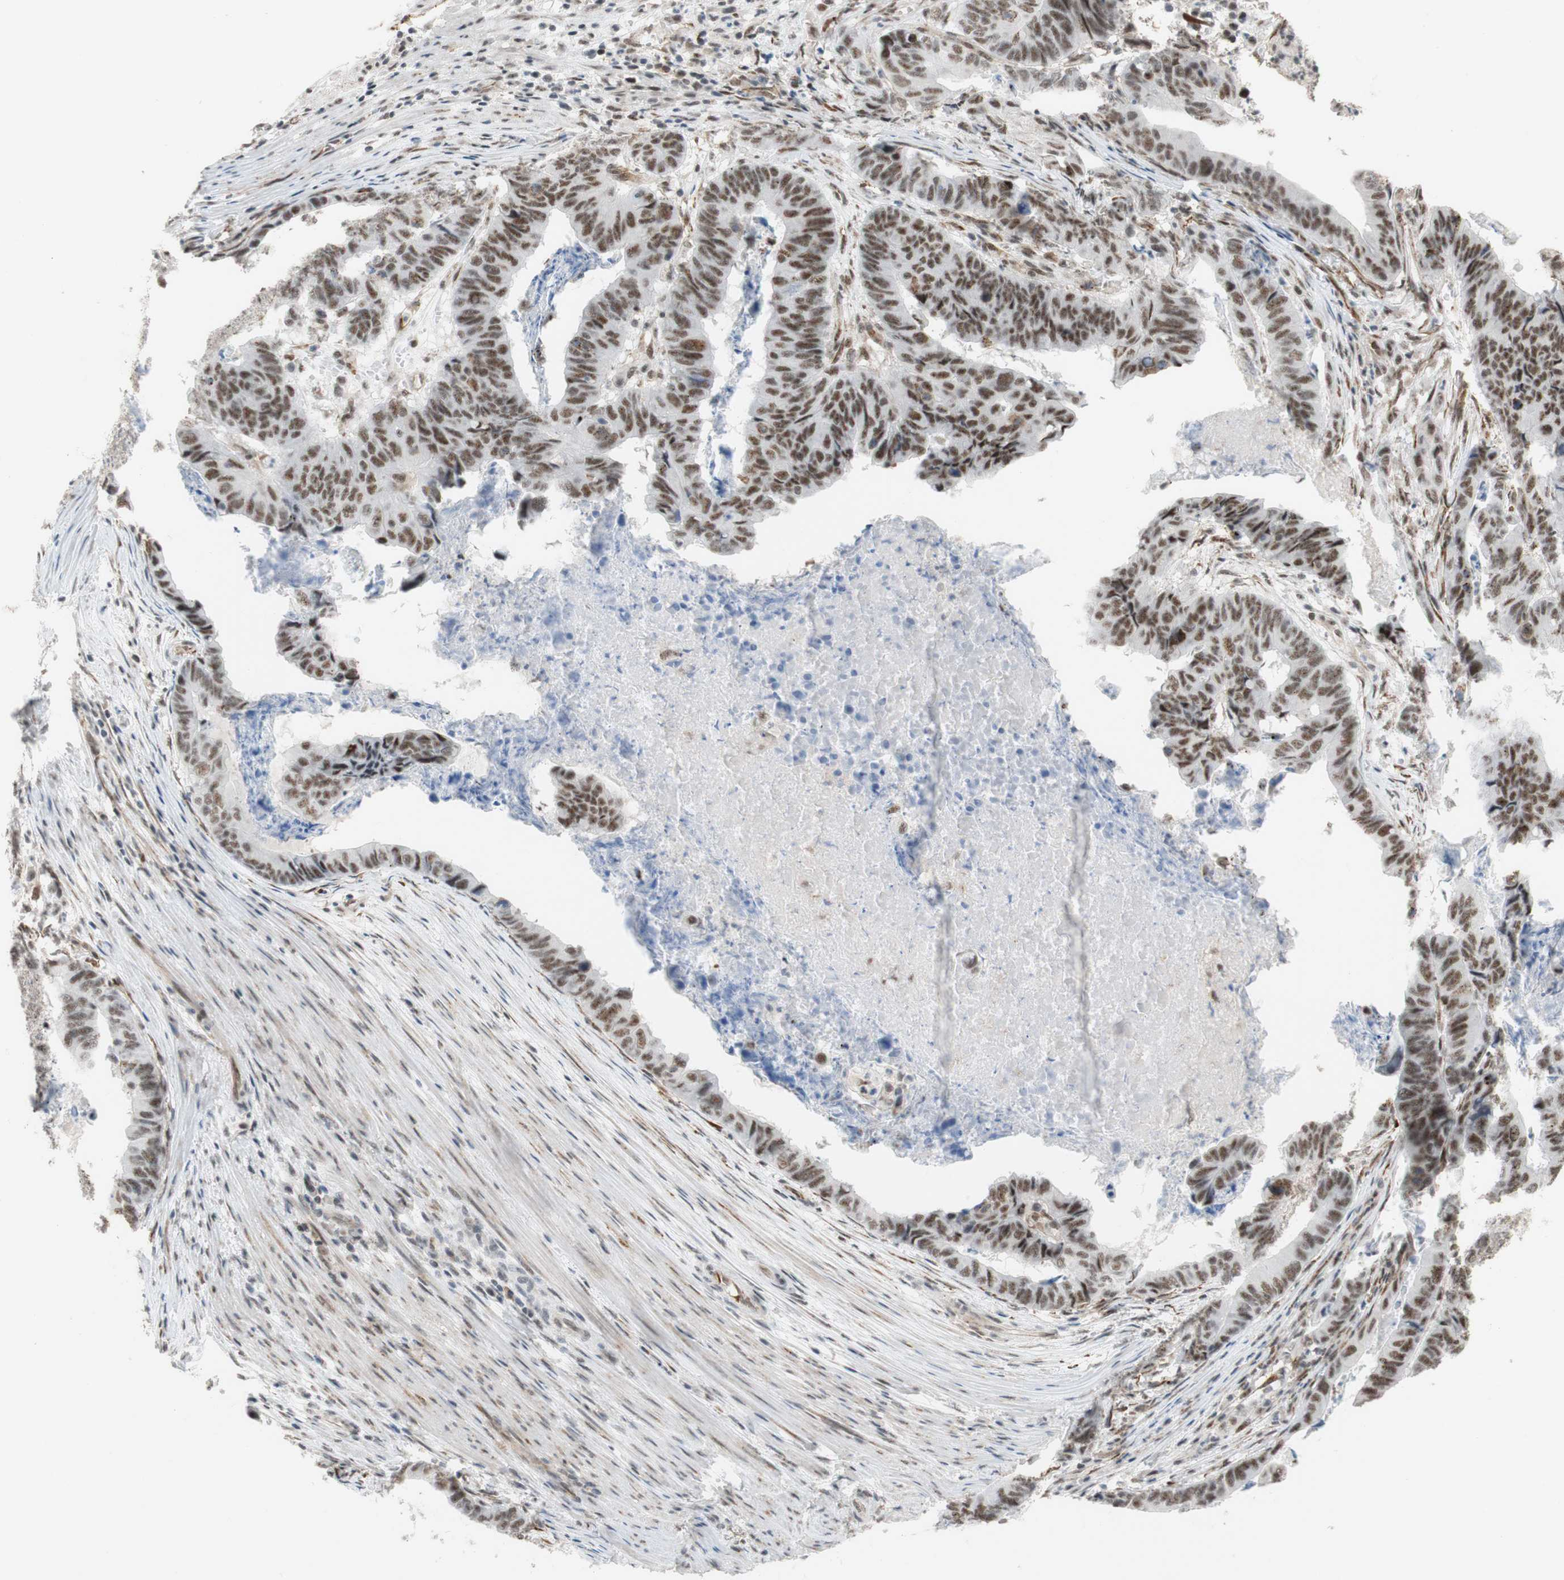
{"staining": {"intensity": "strong", "quantity": ">75%", "location": "nuclear"}, "tissue": "stomach cancer", "cell_type": "Tumor cells", "image_type": "cancer", "snomed": [{"axis": "morphology", "description": "Adenocarcinoma, NOS"}, {"axis": "topography", "description": "Stomach, lower"}], "caption": "Protein expression by immunohistochemistry shows strong nuclear positivity in approximately >75% of tumor cells in stomach cancer (adenocarcinoma).", "gene": "SAP18", "patient": {"sex": "male", "age": 77}}